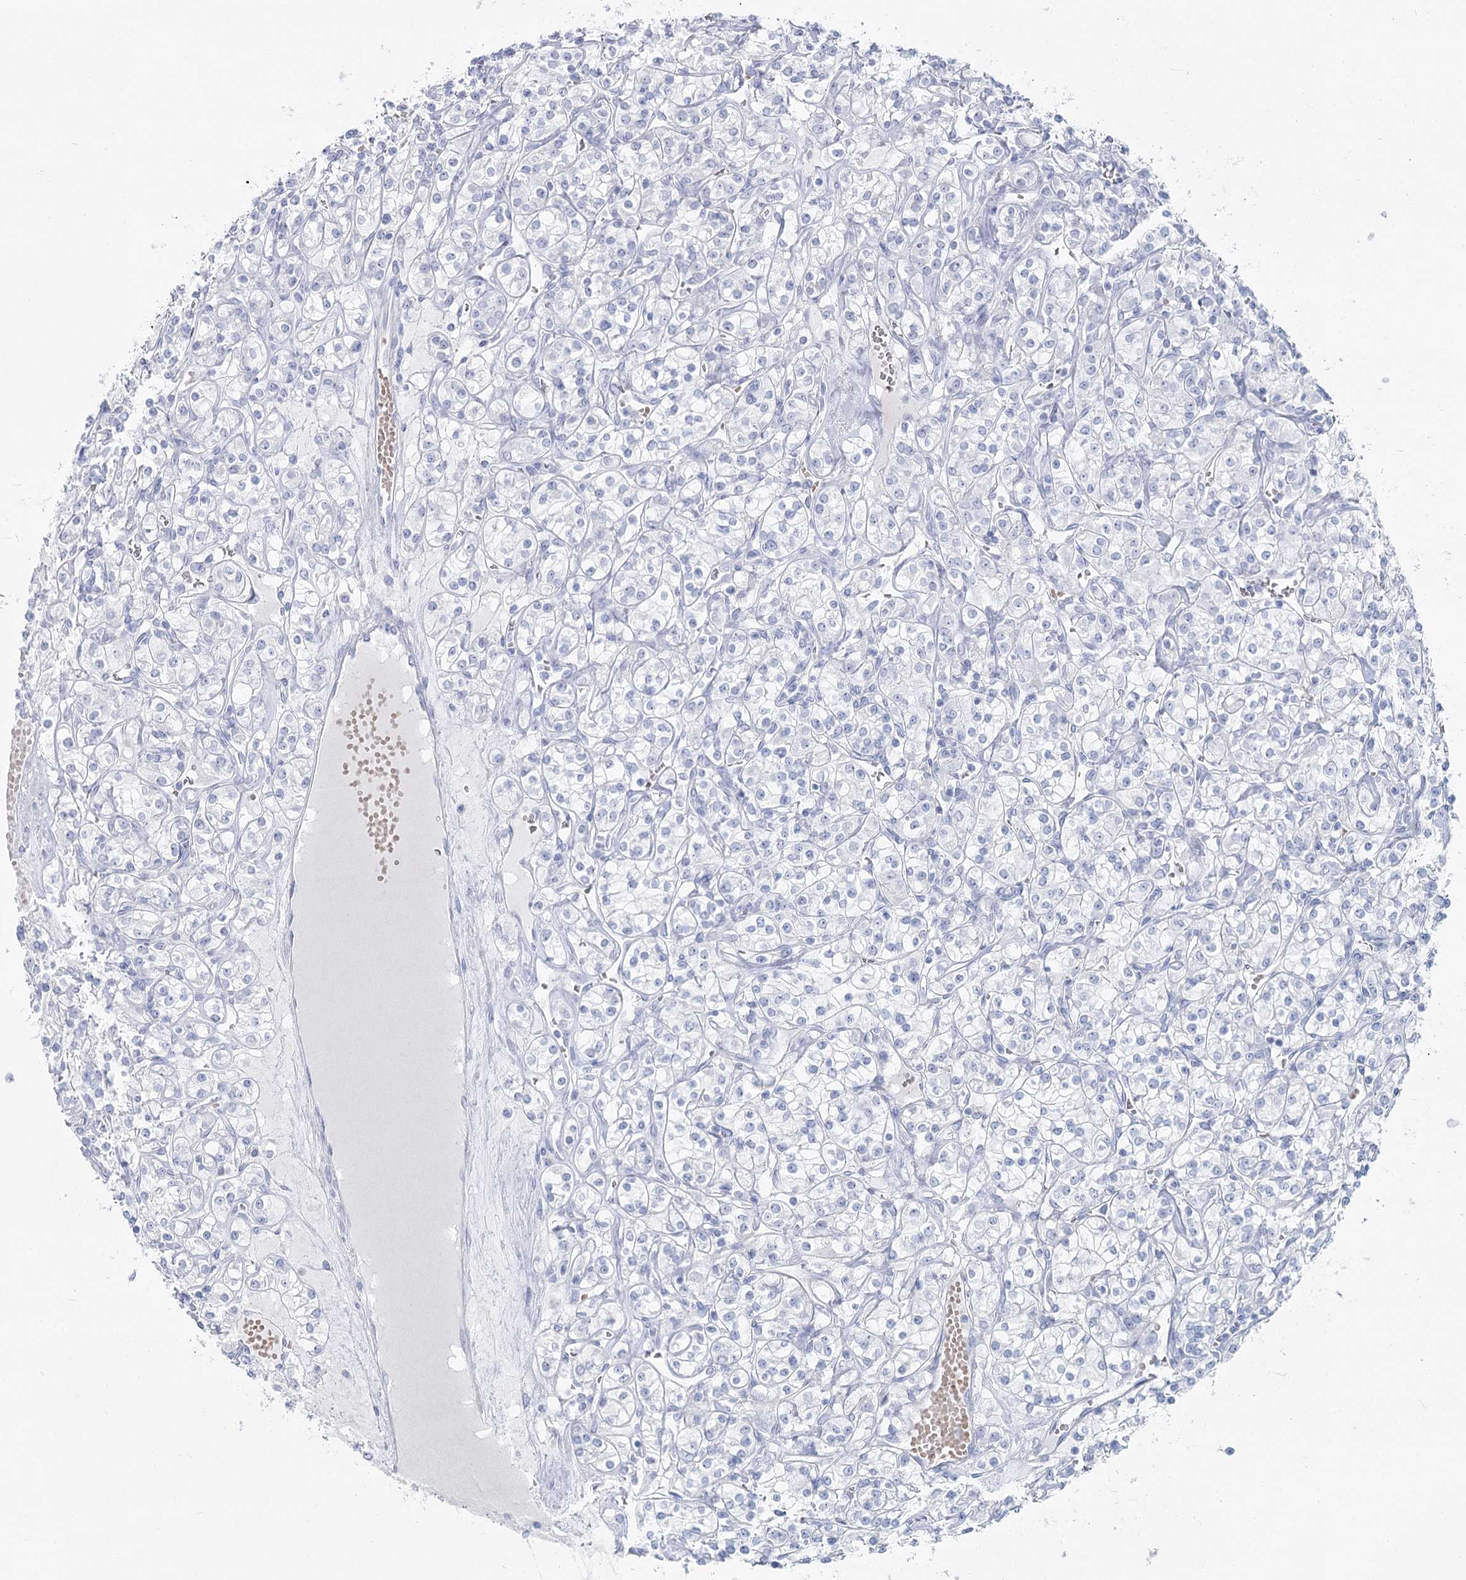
{"staining": {"intensity": "negative", "quantity": "none", "location": "none"}, "tissue": "renal cancer", "cell_type": "Tumor cells", "image_type": "cancer", "snomed": [{"axis": "morphology", "description": "Adenocarcinoma, NOS"}, {"axis": "topography", "description": "Kidney"}], "caption": "Protein analysis of renal cancer exhibits no significant expression in tumor cells. (DAB (3,3'-diaminobenzidine) immunohistochemistry (IHC), high magnification).", "gene": "IFIT5", "patient": {"sex": "male", "age": 77}}